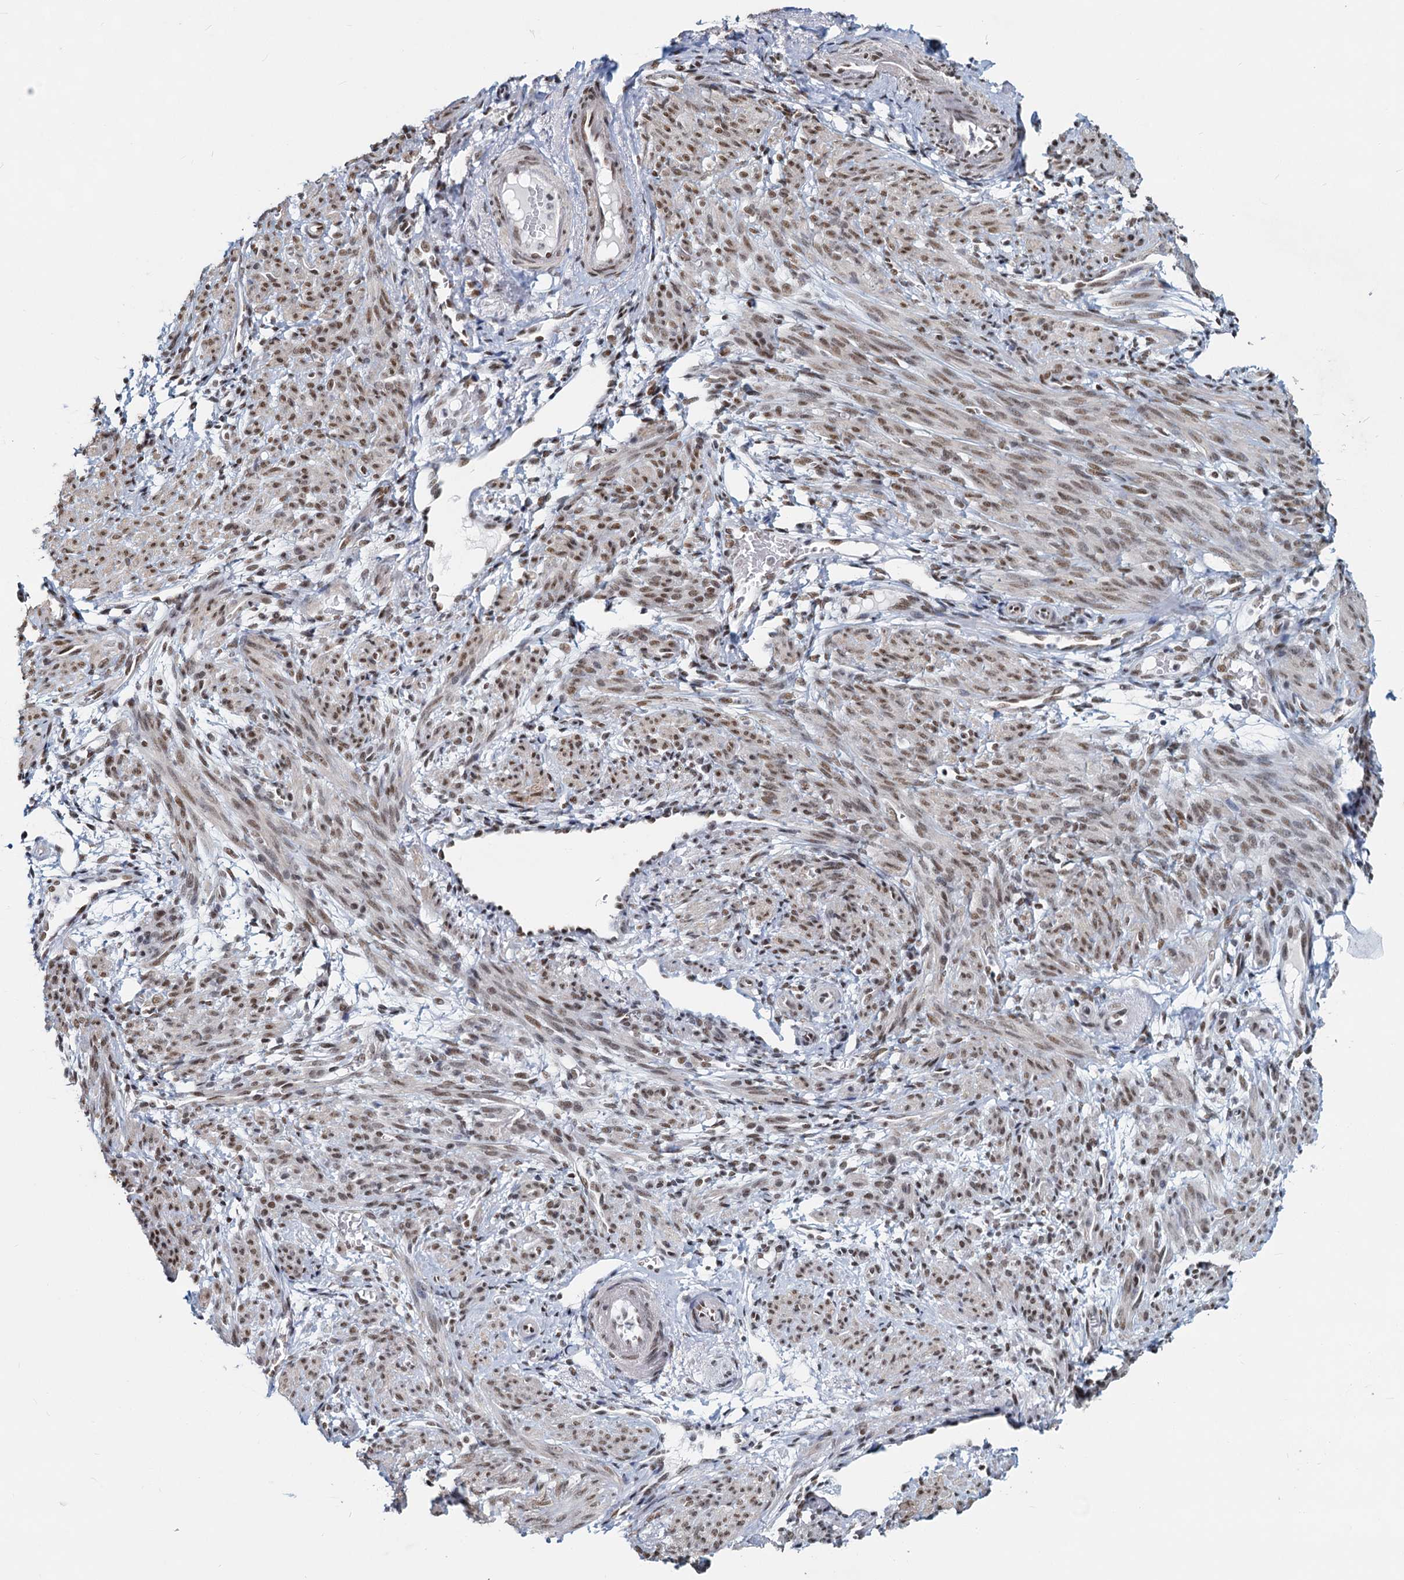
{"staining": {"intensity": "moderate", "quantity": "25%-75%", "location": "cytoplasmic/membranous,nuclear"}, "tissue": "smooth muscle", "cell_type": "Smooth muscle cells", "image_type": "normal", "snomed": [{"axis": "morphology", "description": "Normal tissue, NOS"}, {"axis": "topography", "description": "Smooth muscle"}], "caption": "Protein expression analysis of normal human smooth muscle reveals moderate cytoplasmic/membranous,nuclear positivity in approximately 25%-75% of smooth muscle cells.", "gene": "METTL14", "patient": {"sex": "female", "age": 39}}